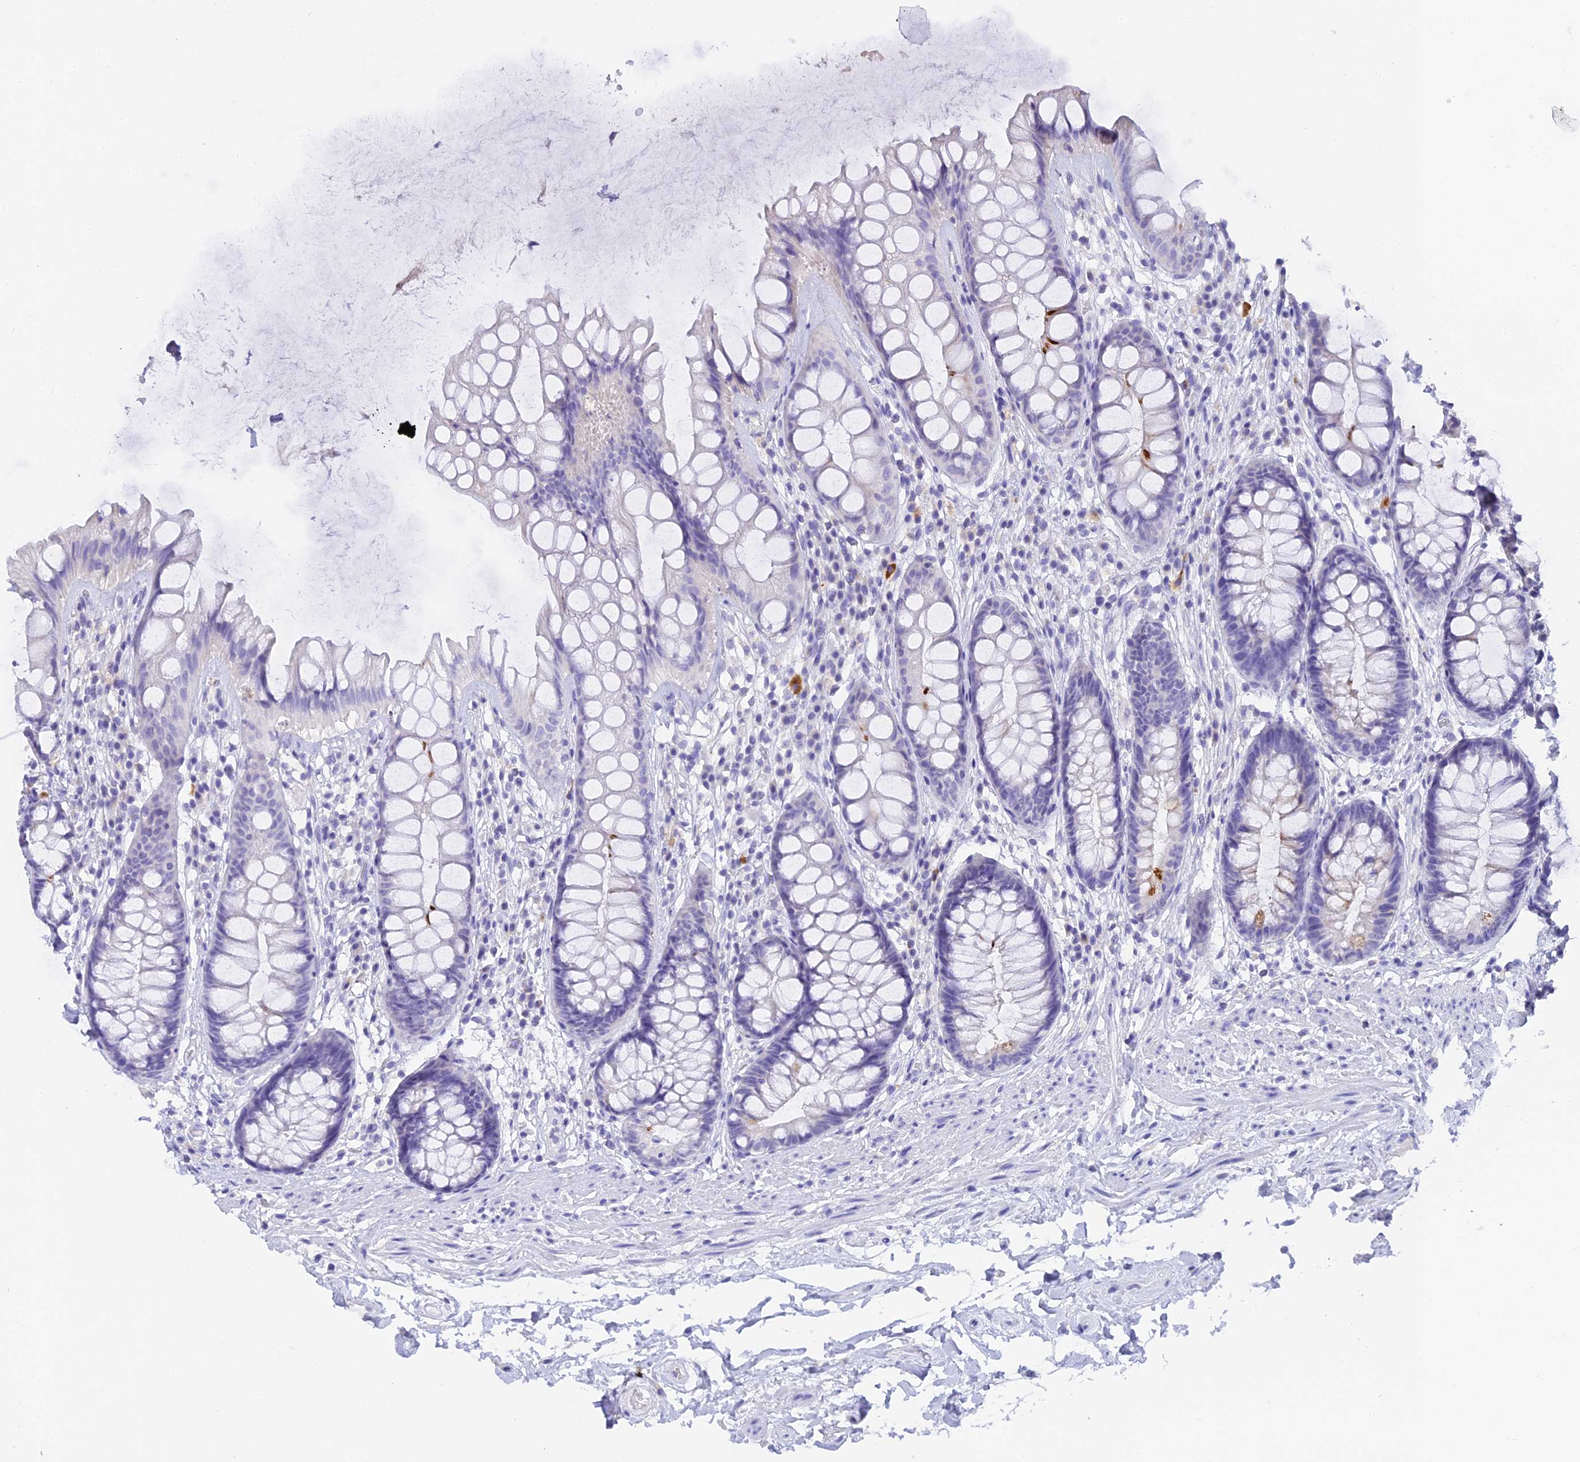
{"staining": {"intensity": "moderate", "quantity": "<25%", "location": "cytoplasmic/membranous"}, "tissue": "rectum", "cell_type": "Glandular cells", "image_type": "normal", "snomed": [{"axis": "morphology", "description": "Normal tissue, NOS"}, {"axis": "topography", "description": "Rectum"}], "caption": "Glandular cells demonstrate moderate cytoplasmic/membranous staining in about <25% of cells in normal rectum. The staining was performed using DAB to visualize the protein expression in brown, while the nuclei were stained in blue with hematoxylin (Magnification: 20x).", "gene": "C12orf29", "patient": {"sex": "male", "age": 74}}